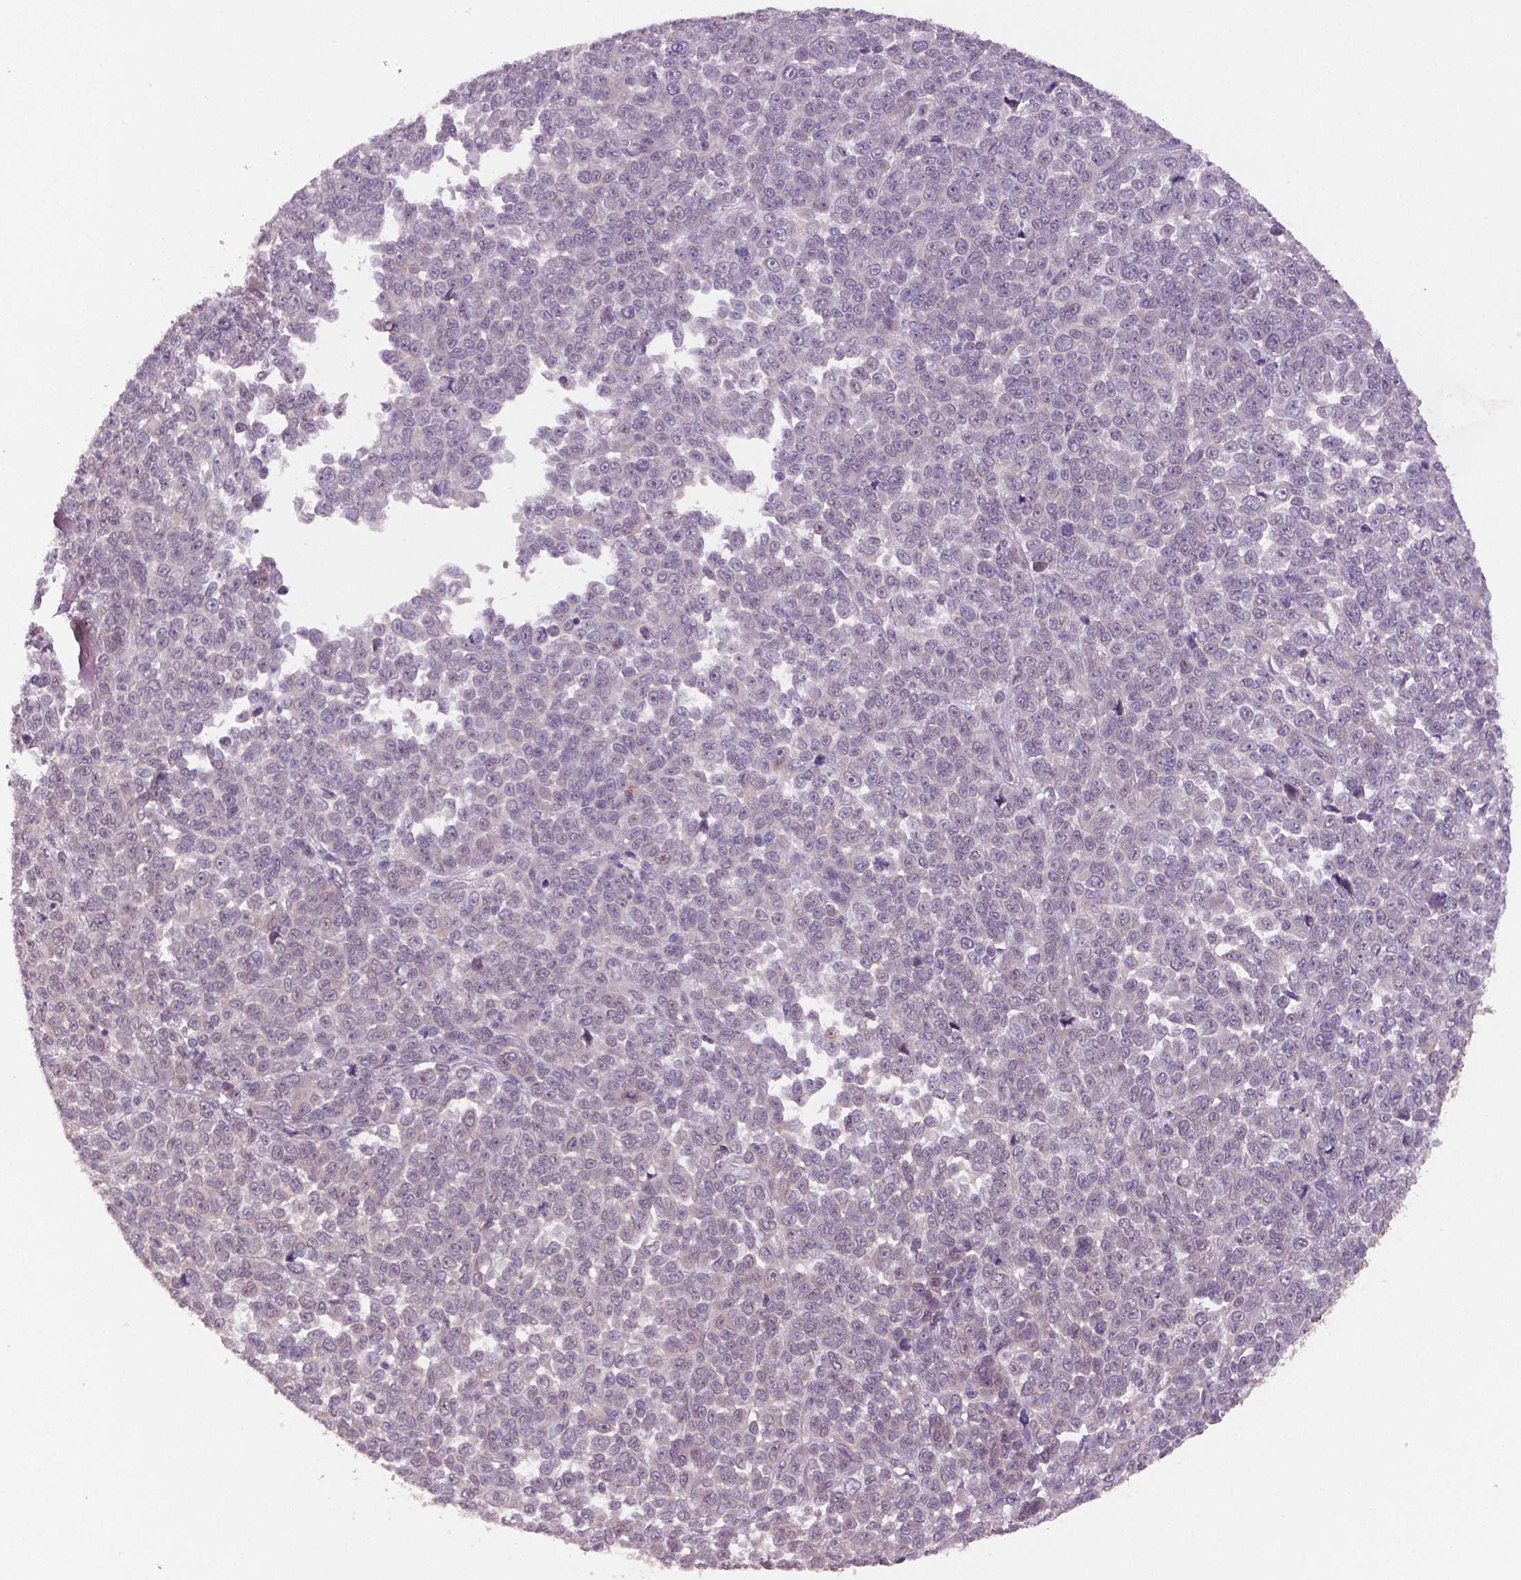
{"staining": {"intensity": "negative", "quantity": "none", "location": "none"}, "tissue": "melanoma", "cell_type": "Tumor cells", "image_type": "cancer", "snomed": [{"axis": "morphology", "description": "Malignant melanoma, NOS"}, {"axis": "topography", "description": "Skin"}], "caption": "The immunohistochemistry (IHC) image has no significant staining in tumor cells of melanoma tissue. (Stains: DAB (3,3'-diaminobenzidine) immunohistochemistry (IHC) with hematoxylin counter stain, Microscopy: brightfield microscopy at high magnification).", "gene": "STAT3", "patient": {"sex": "female", "age": 95}}